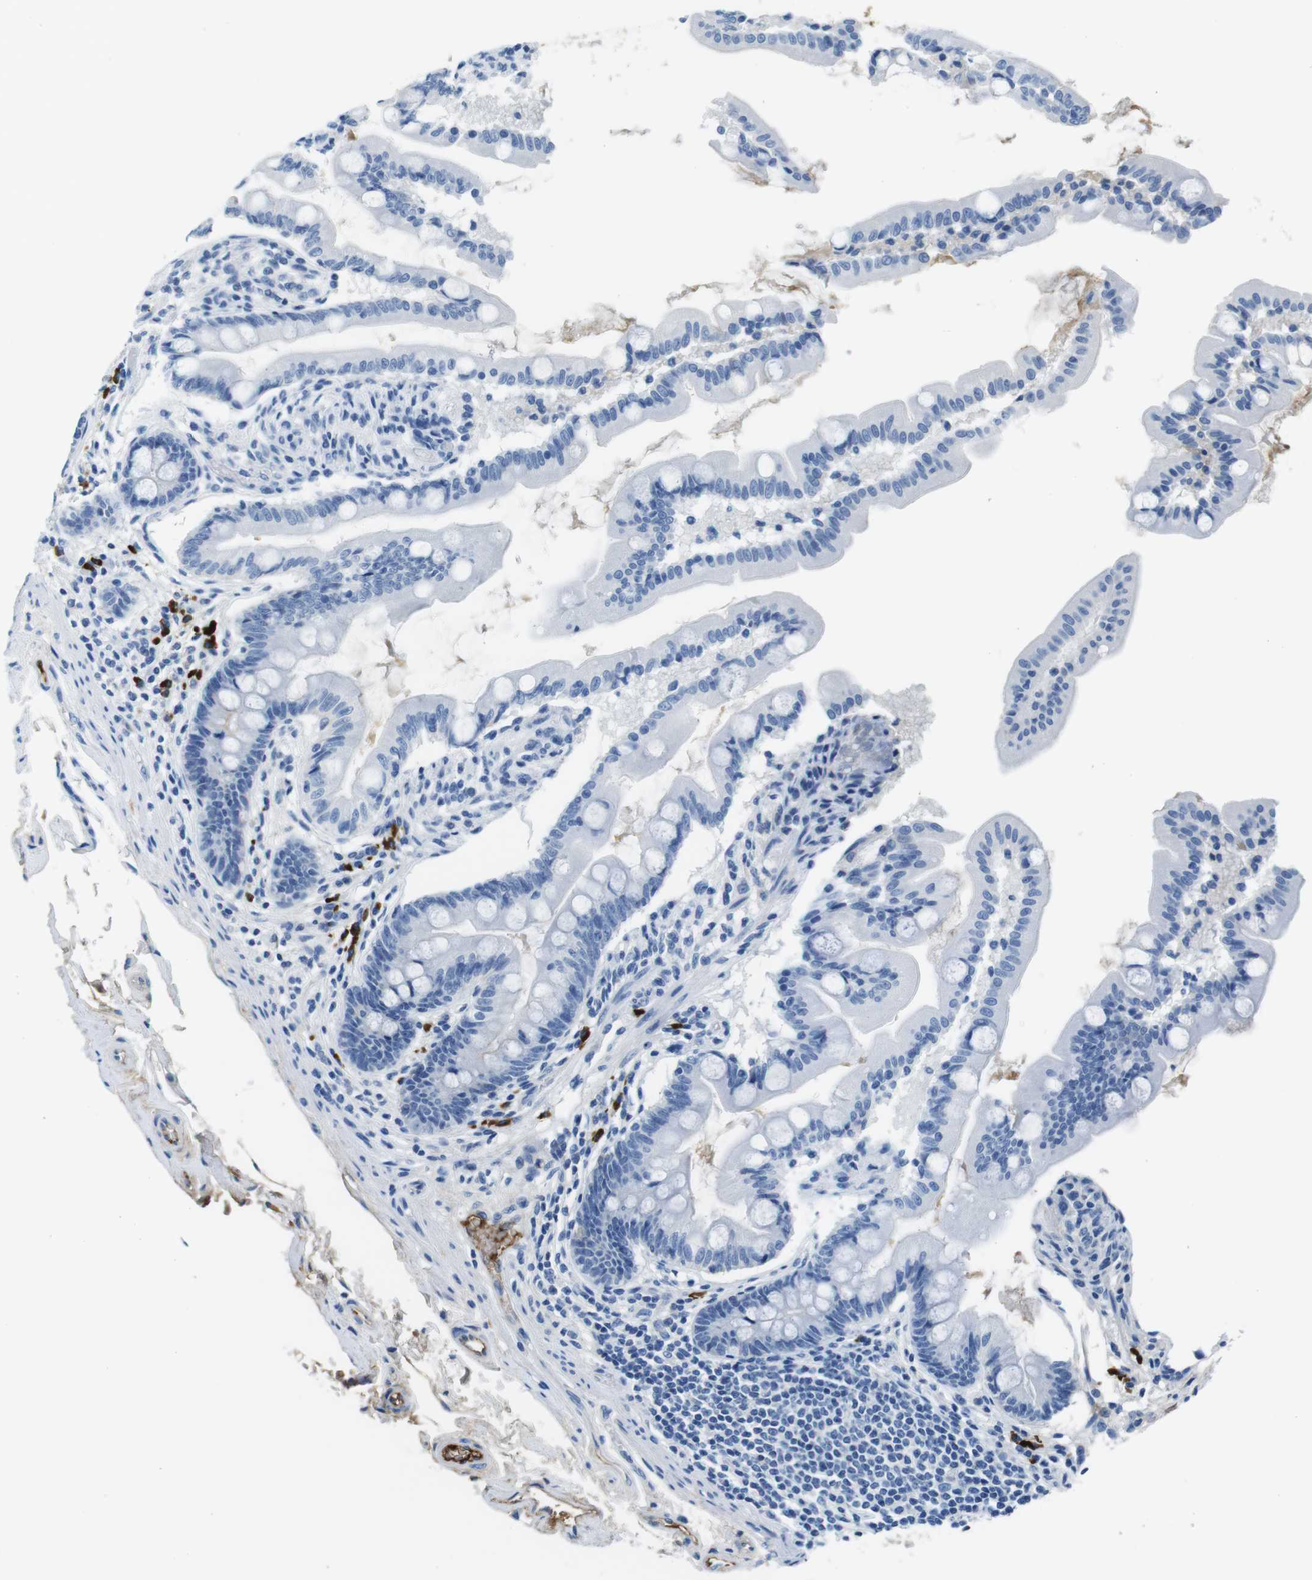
{"staining": {"intensity": "negative", "quantity": "none", "location": "none"}, "tissue": "small intestine", "cell_type": "Glandular cells", "image_type": "normal", "snomed": [{"axis": "morphology", "description": "Normal tissue, NOS"}, {"axis": "topography", "description": "Small intestine"}], "caption": "A high-resolution micrograph shows IHC staining of normal small intestine, which reveals no significant positivity in glandular cells. (Brightfield microscopy of DAB (3,3'-diaminobenzidine) IHC at high magnification).", "gene": "IGKC", "patient": {"sex": "female", "age": 56}}